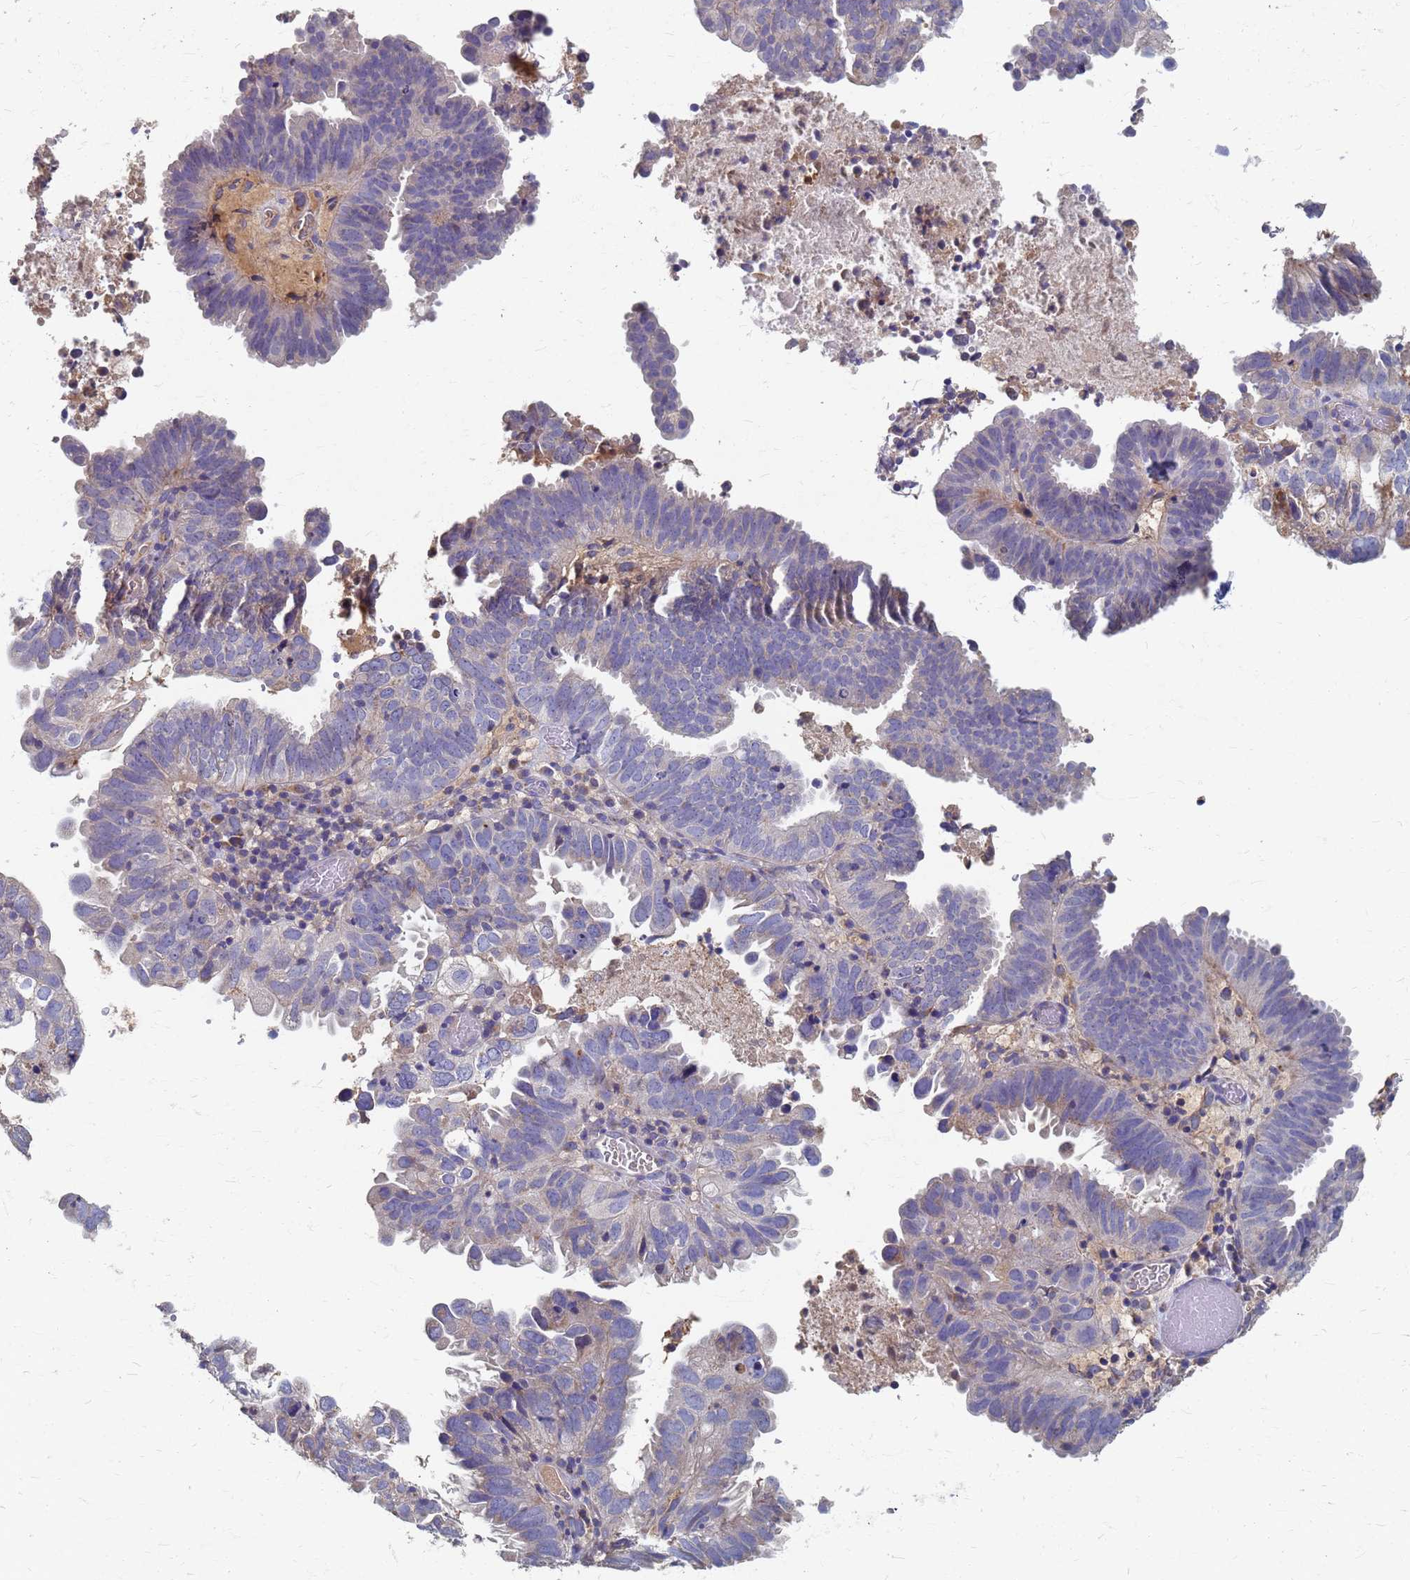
{"staining": {"intensity": "negative", "quantity": "none", "location": "none"}, "tissue": "endometrial cancer", "cell_type": "Tumor cells", "image_type": "cancer", "snomed": [{"axis": "morphology", "description": "Adenocarcinoma, NOS"}, {"axis": "topography", "description": "Uterus"}], "caption": "Tumor cells show no significant protein positivity in endometrial cancer (adenocarcinoma).", "gene": "KRCC1", "patient": {"sex": "female", "age": 77}}